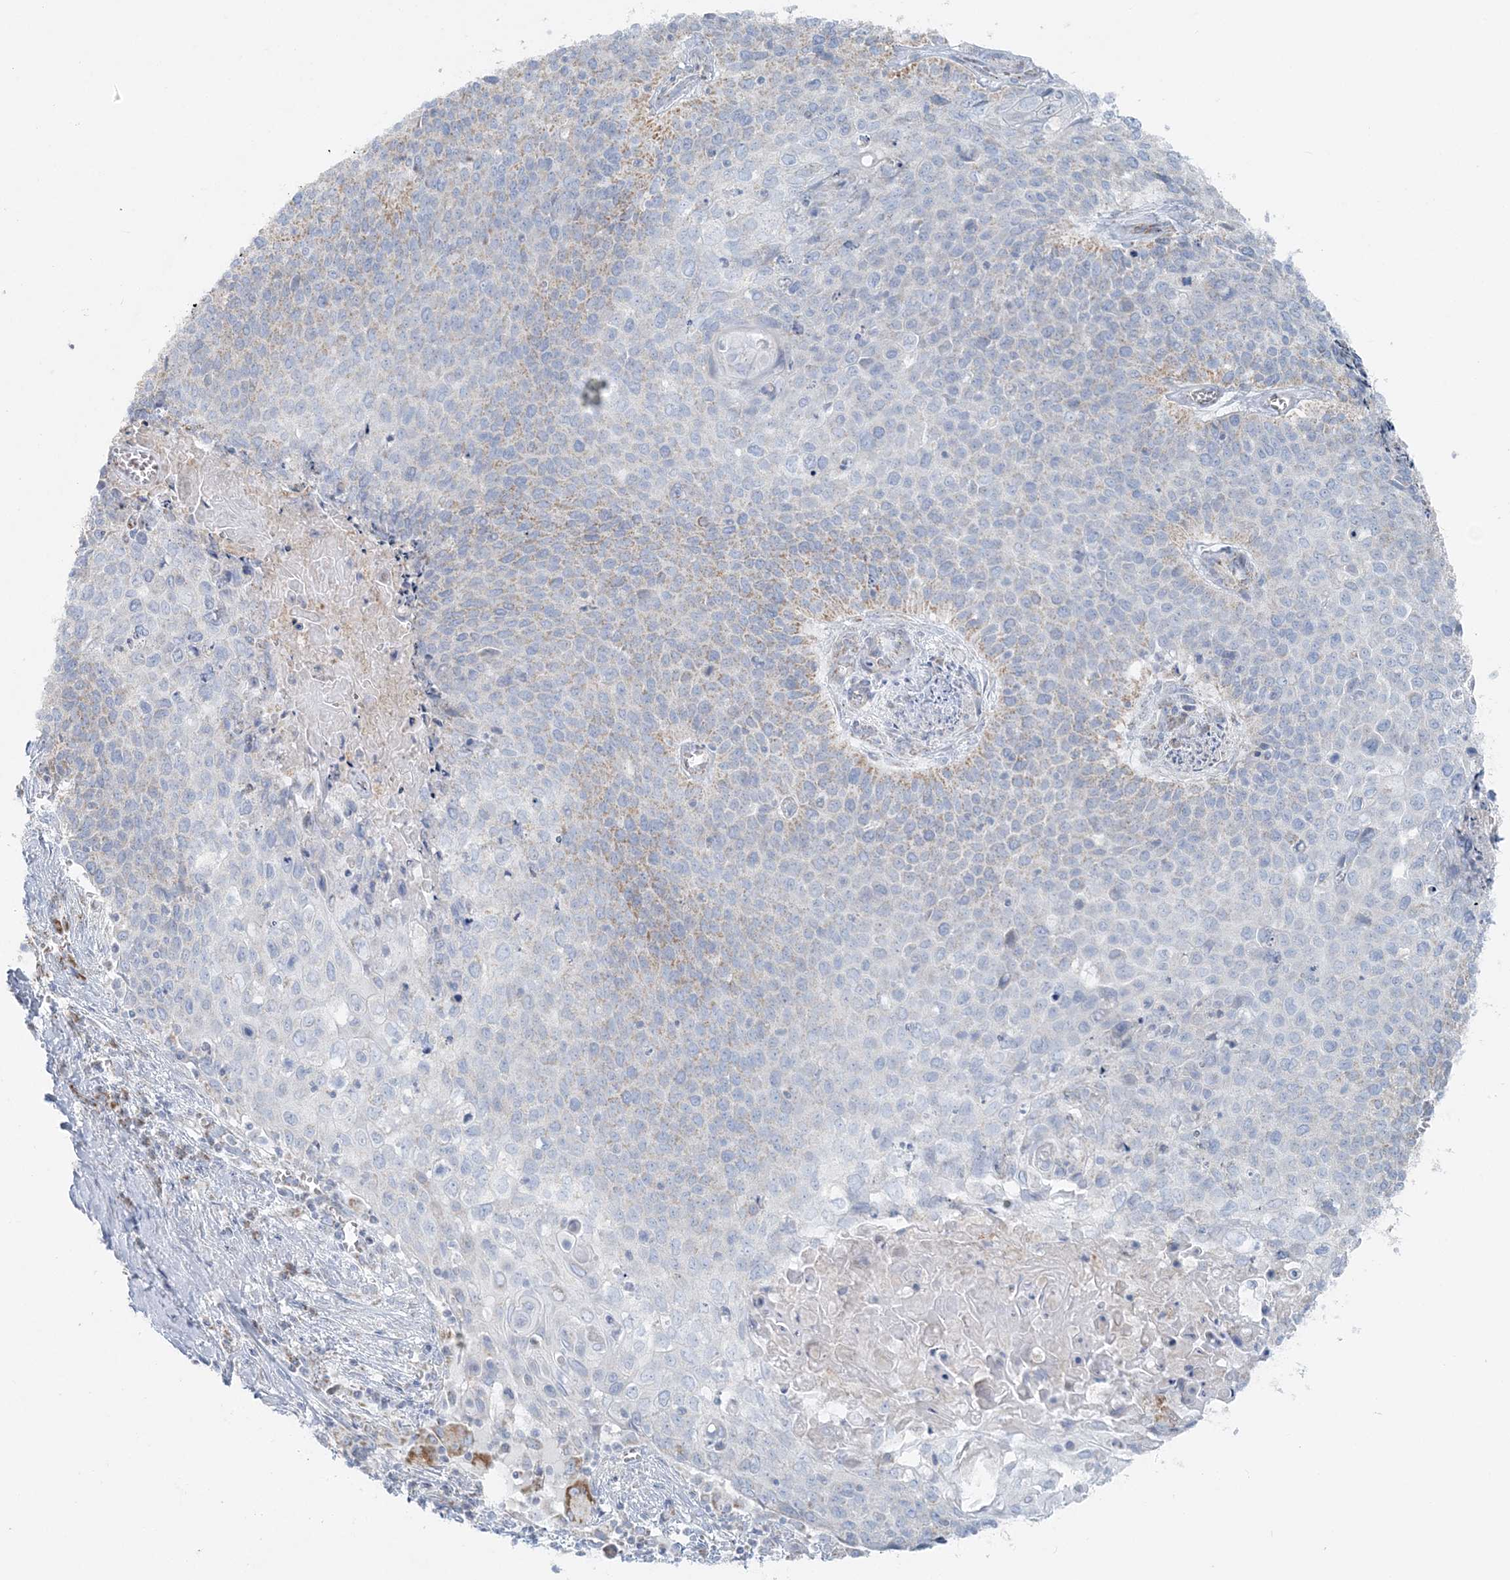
{"staining": {"intensity": "weak", "quantity": "<25%", "location": "cytoplasmic/membranous"}, "tissue": "cervical cancer", "cell_type": "Tumor cells", "image_type": "cancer", "snomed": [{"axis": "morphology", "description": "Squamous cell carcinoma, NOS"}, {"axis": "topography", "description": "Cervix"}], "caption": "Immunohistochemistry of cervical cancer (squamous cell carcinoma) demonstrates no staining in tumor cells.", "gene": "PCCB", "patient": {"sex": "female", "age": 39}}